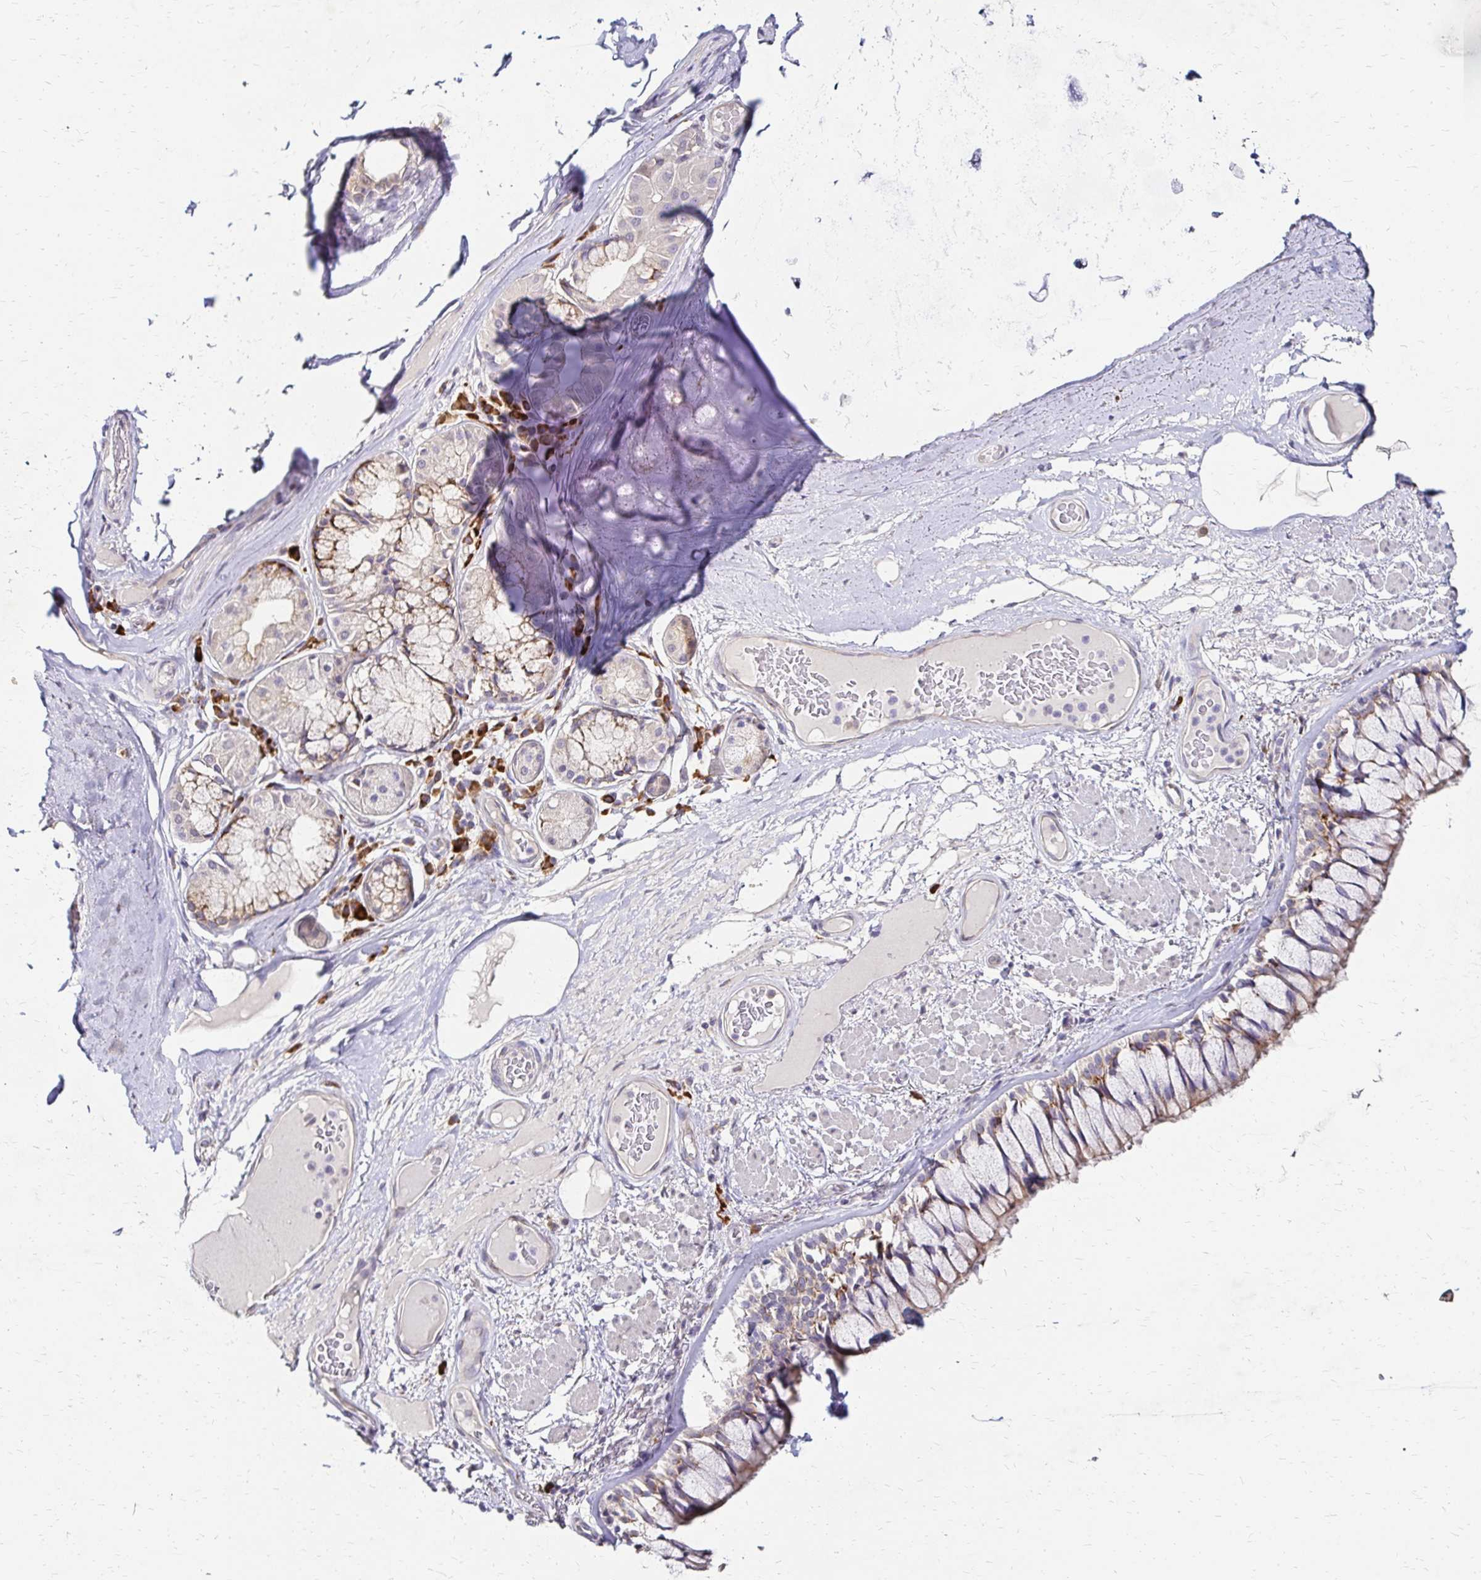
{"staining": {"intensity": "negative", "quantity": "none", "location": "none"}, "tissue": "adipose tissue", "cell_type": "Adipocytes", "image_type": "normal", "snomed": [{"axis": "morphology", "description": "Normal tissue, NOS"}, {"axis": "topography", "description": "Cartilage tissue"}, {"axis": "topography", "description": "Bronchus"}], "caption": "The histopathology image demonstrates no significant staining in adipocytes of adipose tissue. The staining was performed using DAB to visualize the protein expression in brown, while the nuclei were stained in blue with hematoxylin (Magnification: 20x).", "gene": "PRIMA1", "patient": {"sex": "male", "age": 64}}